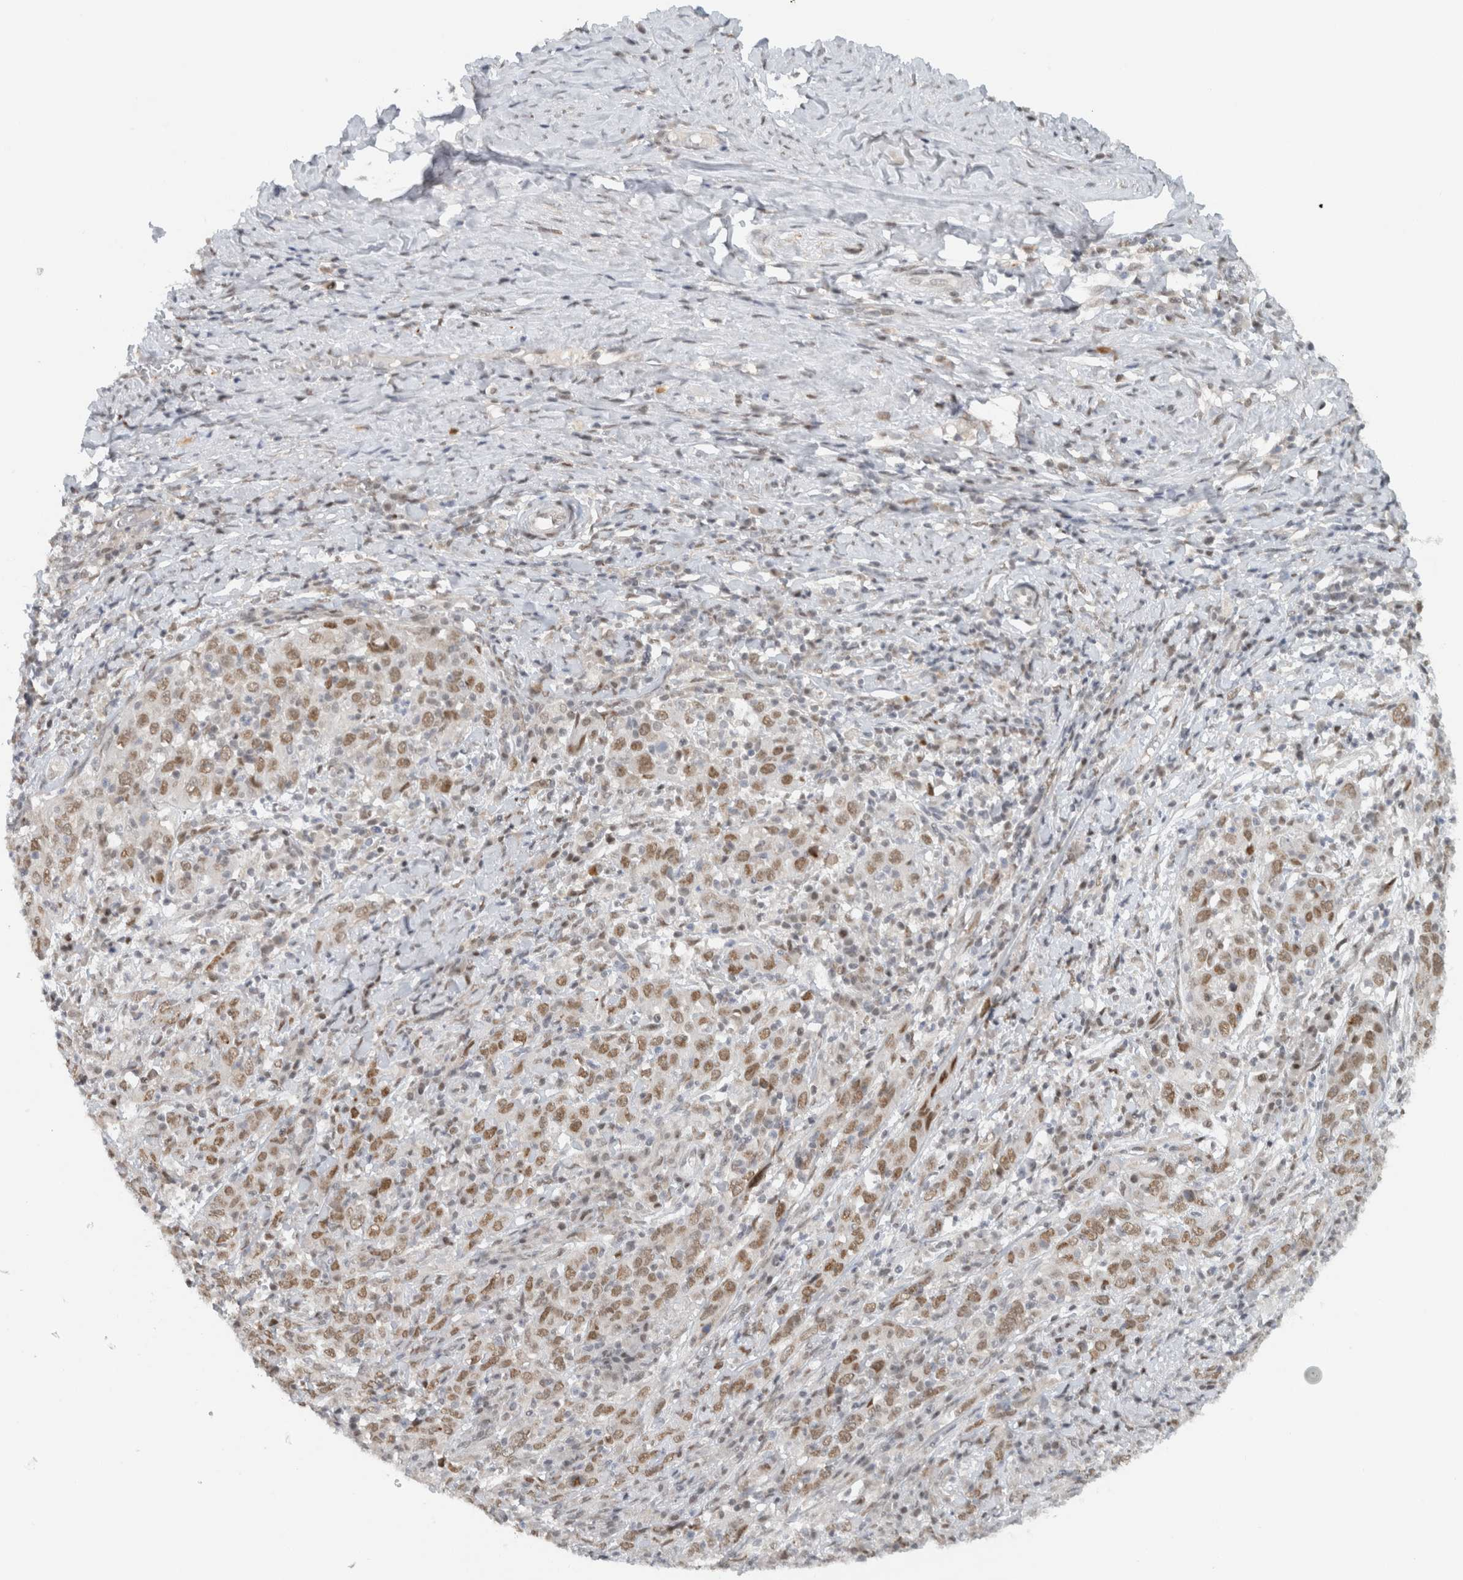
{"staining": {"intensity": "moderate", "quantity": ">75%", "location": "nuclear"}, "tissue": "cervical cancer", "cell_type": "Tumor cells", "image_type": "cancer", "snomed": [{"axis": "morphology", "description": "Squamous cell carcinoma, NOS"}, {"axis": "topography", "description": "Cervix"}], "caption": "This micrograph shows squamous cell carcinoma (cervical) stained with immunohistochemistry to label a protein in brown. The nuclear of tumor cells show moderate positivity for the protein. Nuclei are counter-stained blue.", "gene": "HNRNPR", "patient": {"sex": "female", "age": 46}}